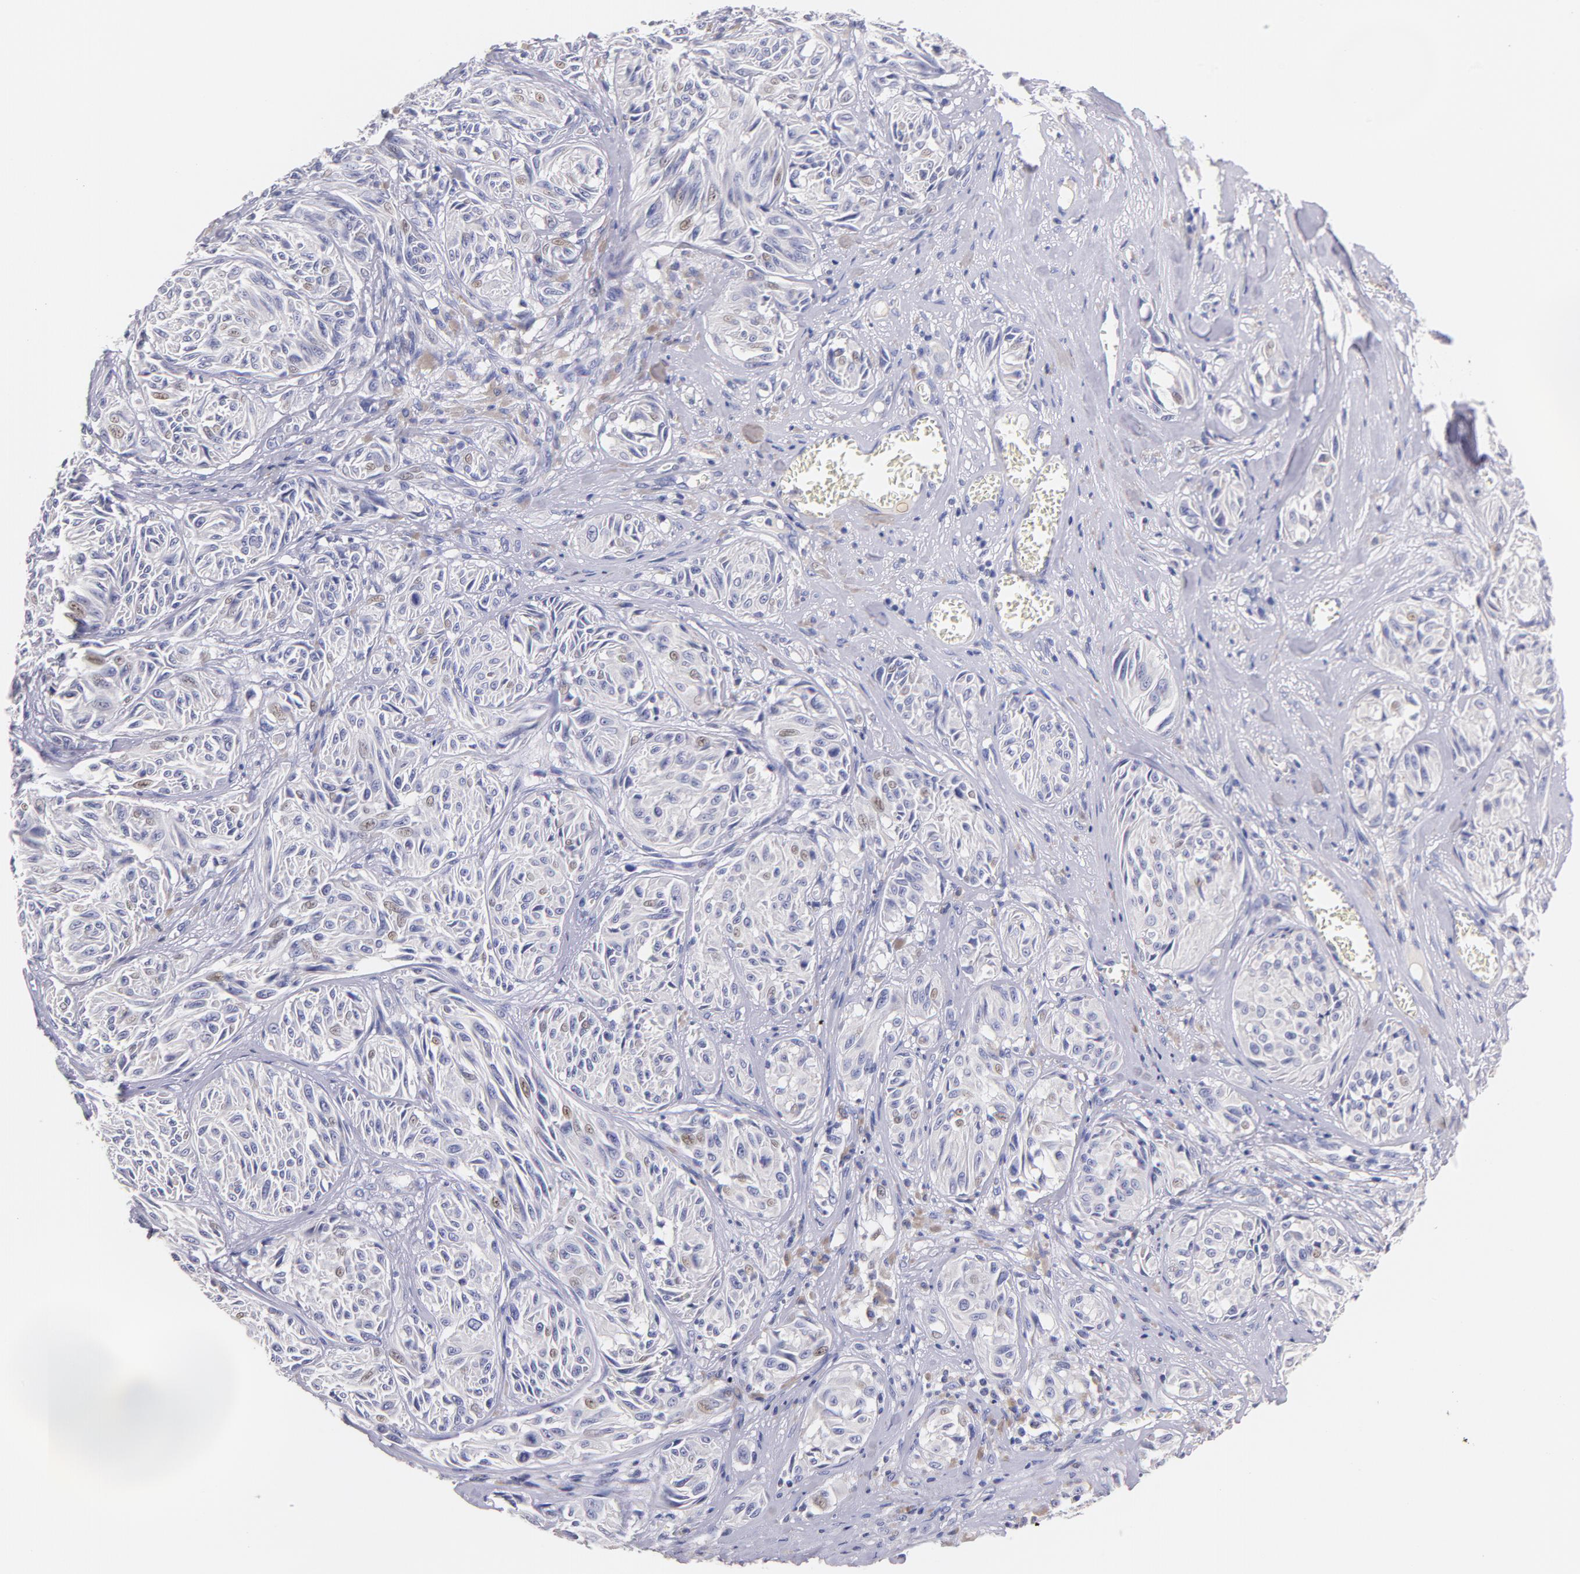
{"staining": {"intensity": "weak", "quantity": "<25%", "location": "nuclear"}, "tissue": "melanoma", "cell_type": "Tumor cells", "image_type": "cancer", "snomed": [{"axis": "morphology", "description": "Malignant melanoma, NOS"}, {"axis": "topography", "description": "Skin"}], "caption": "Tumor cells are negative for protein expression in human malignant melanoma.", "gene": "CD44", "patient": {"sex": "male", "age": 54}}